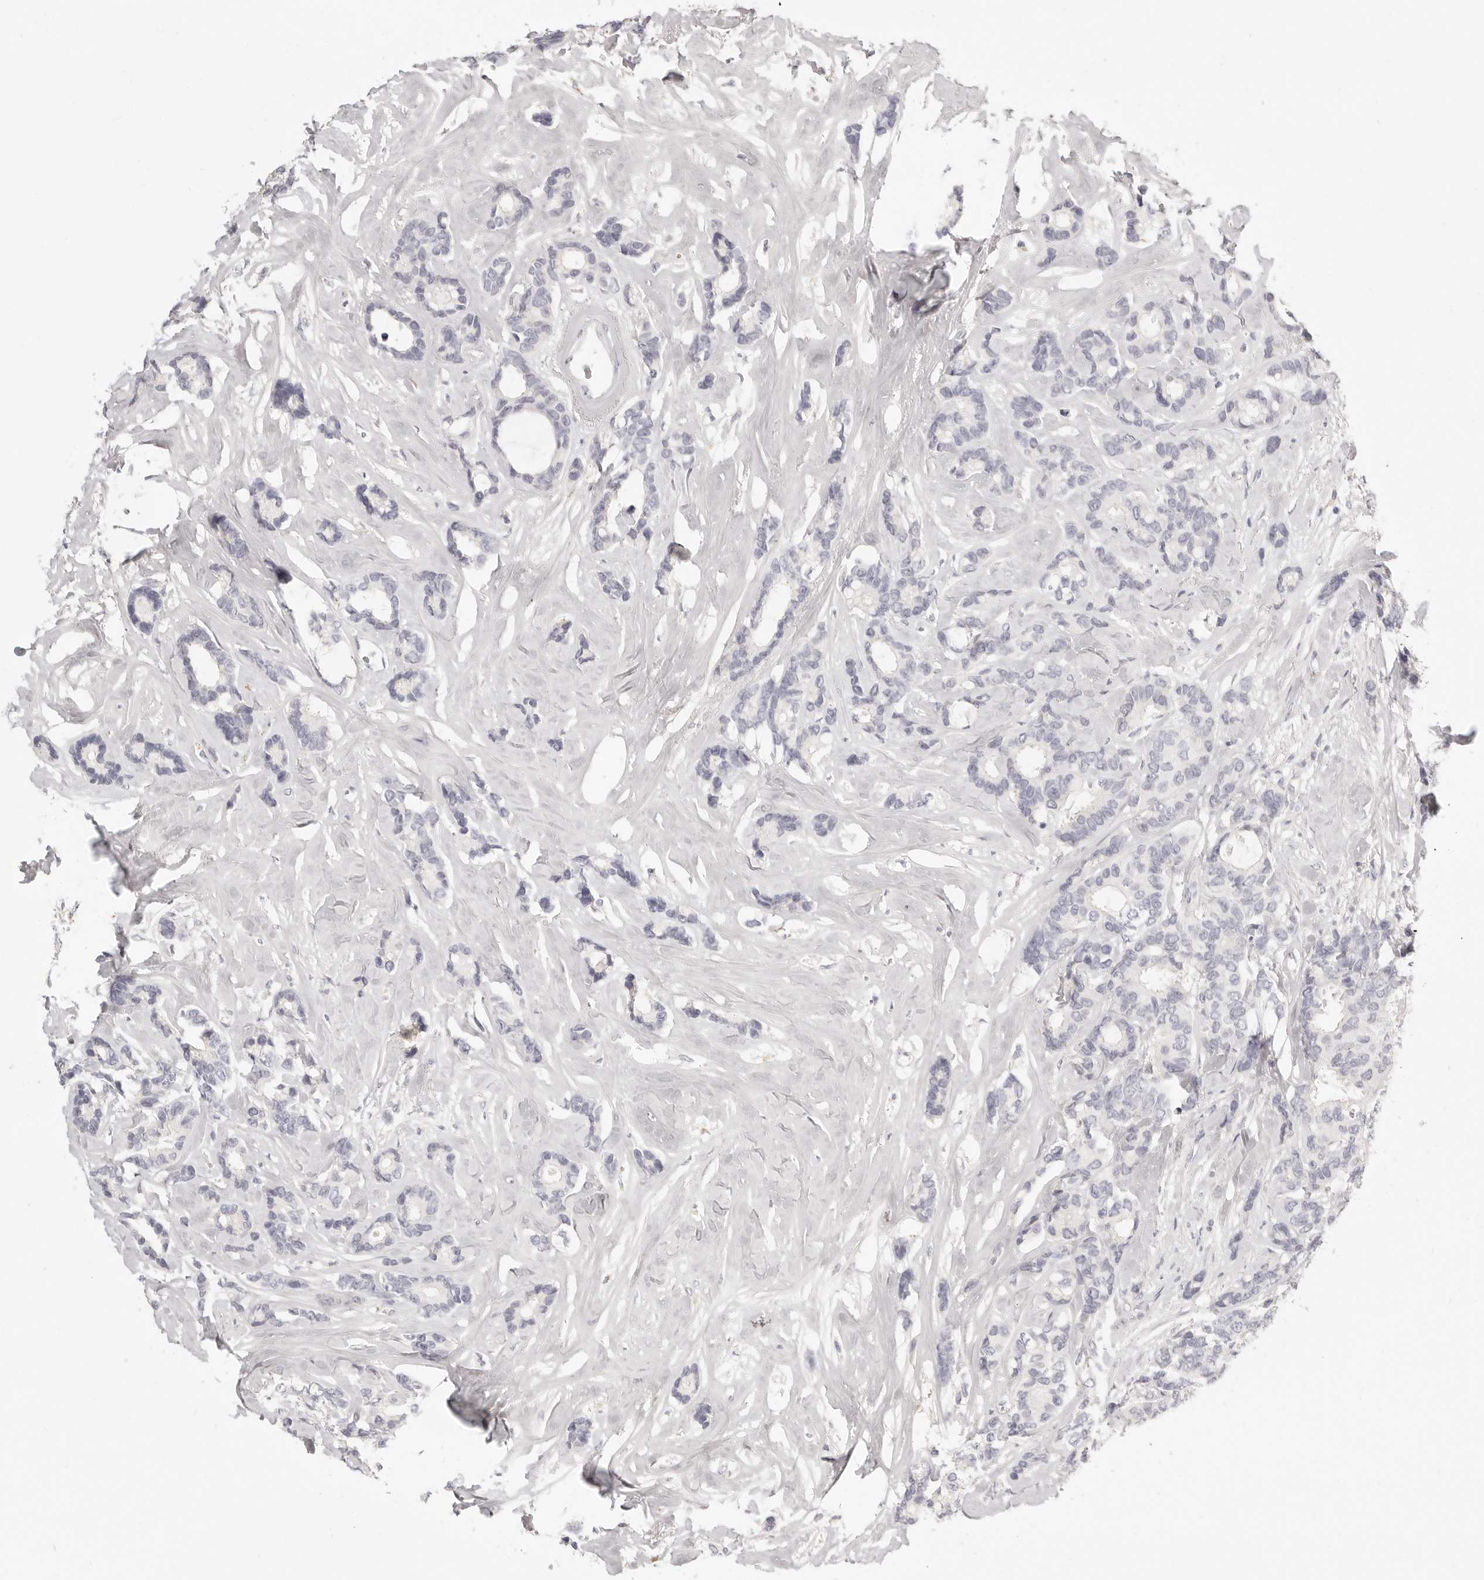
{"staining": {"intensity": "negative", "quantity": "none", "location": "none"}, "tissue": "breast cancer", "cell_type": "Tumor cells", "image_type": "cancer", "snomed": [{"axis": "morphology", "description": "Duct carcinoma"}, {"axis": "topography", "description": "Breast"}], "caption": "Tumor cells show no significant positivity in breast intraductal carcinoma.", "gene": "FABP1", "patient": {"sex": "female", "age": 87}}